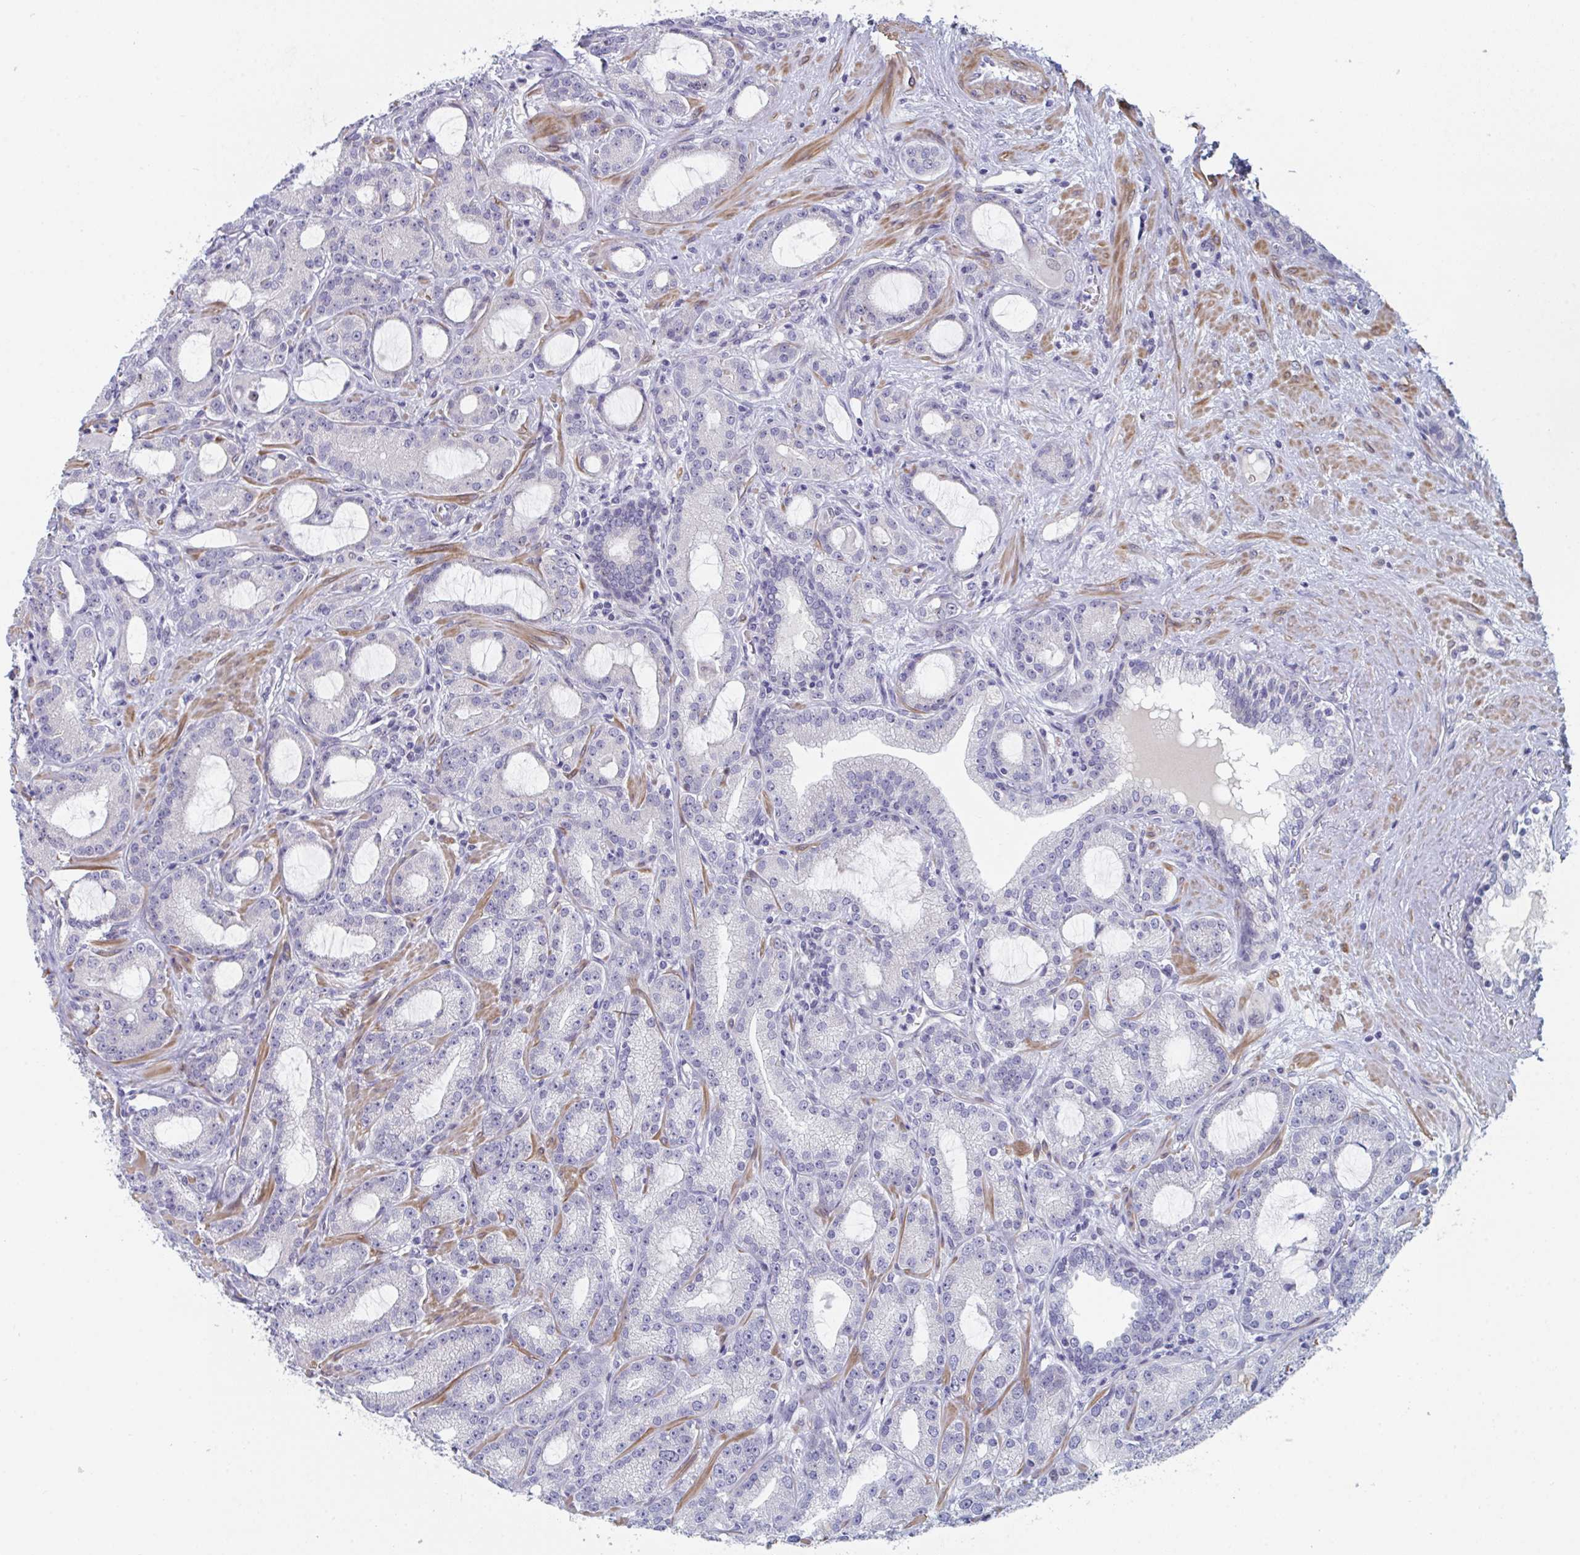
{"staining": {"intensity": "negative", "quantity": "none", "location": "none"}, "tissue": "prostate cancer", "cell_type": "Tumor cells", "image_type": "cancer", "snomed": [{"axis": "morphology", "description": "Adenocarcinoma, High grade"}, {"axis": "topography", "description": "Prostate"}], "caption": "Micrograph shows no significant protein positivity in tumor cells of high-grade adenocarcinoma (prostate).", "gene": "CENPT", "patient": {"sex": "male", "age": 65}}